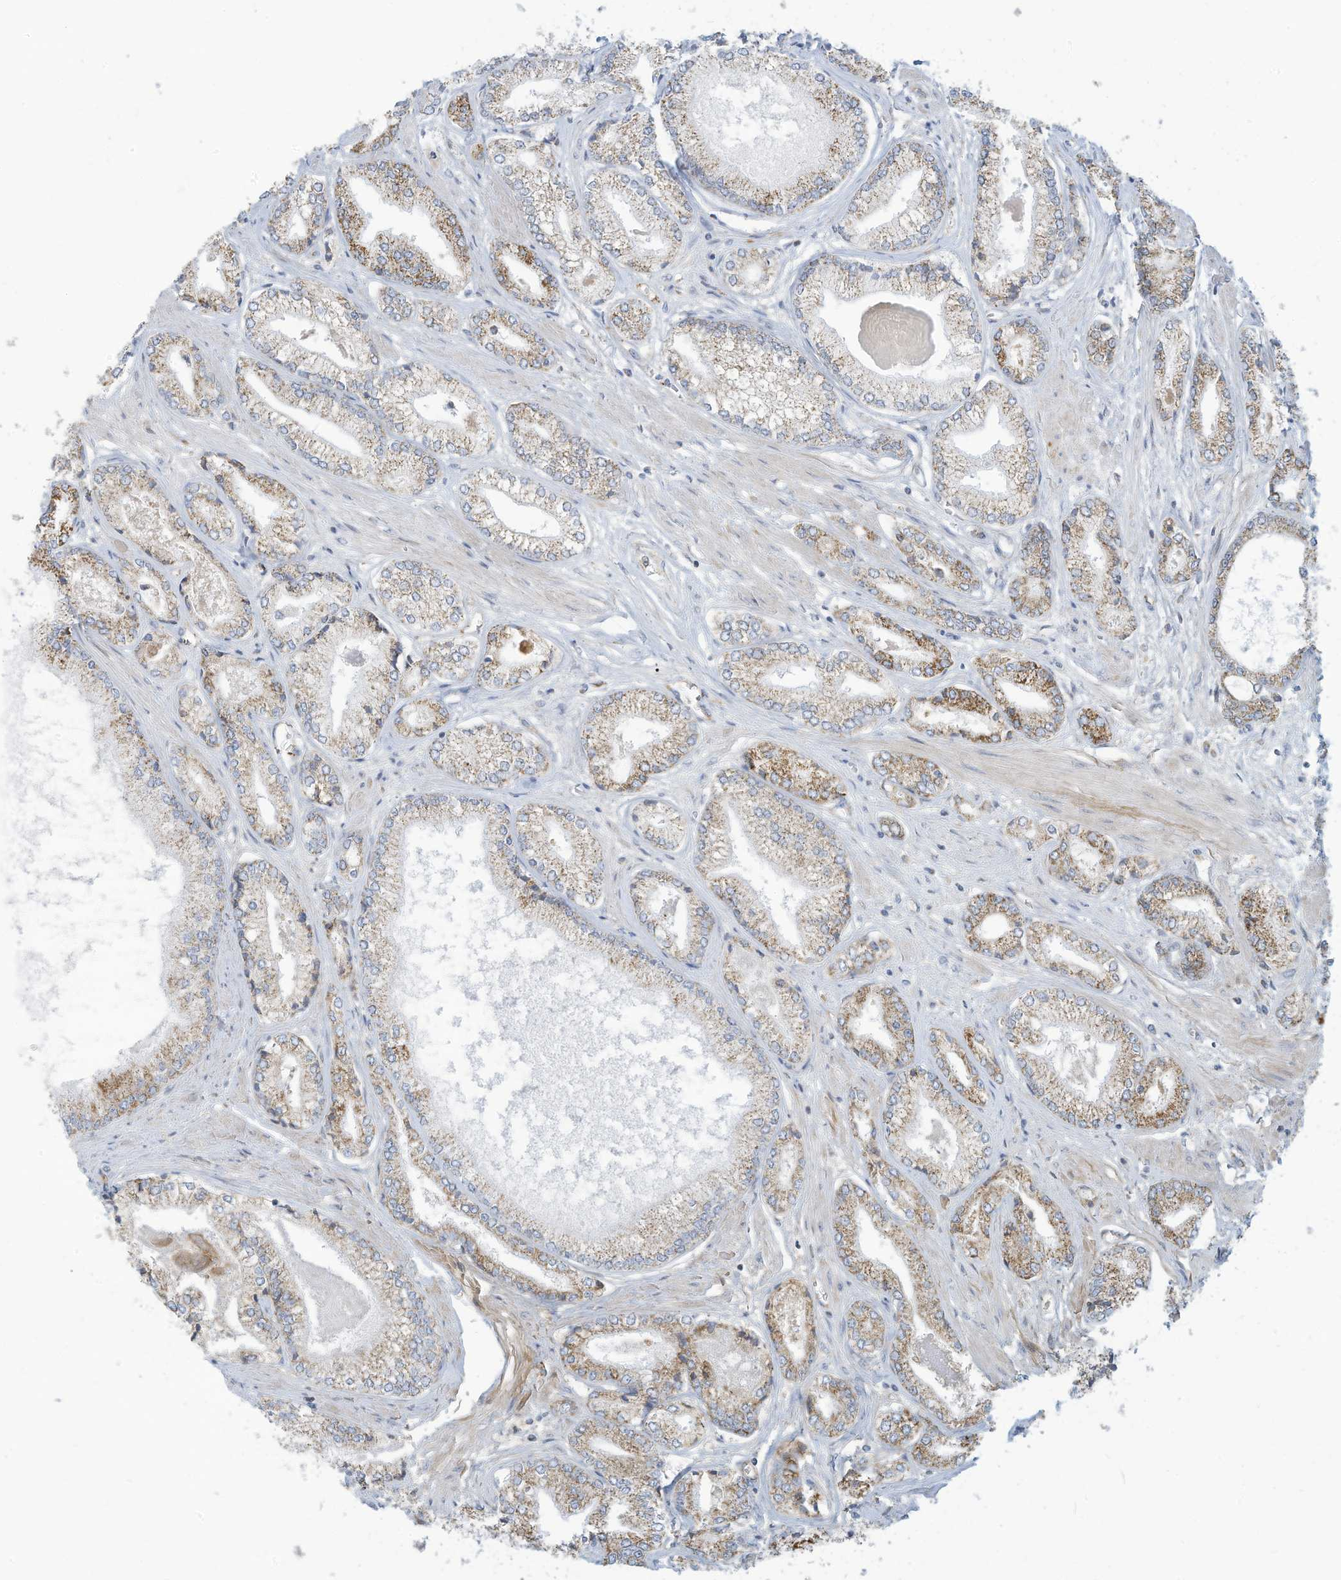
{"staining": {"intensity": "moderate", "quantity": "<25%", "location": "cytoplasmic/membranous"}, "tissue": "prostate cancer", "cell_type": "Tumor cells", "image_type": "cancer", "snomed": [{"axis": "morphology", "description": "Adenocarcinoma, Low grade"}, {"axis": "topography", "description": "Prostate"}], "caption": "Protein staining of prostate adenocarcinoma (low-grade) tissue demonstrates moderate cytoplasmic/membranous expression in about <25% of tumor cells.", "gene": "NLN", "patient": {"sex": "male", "age": 60}}